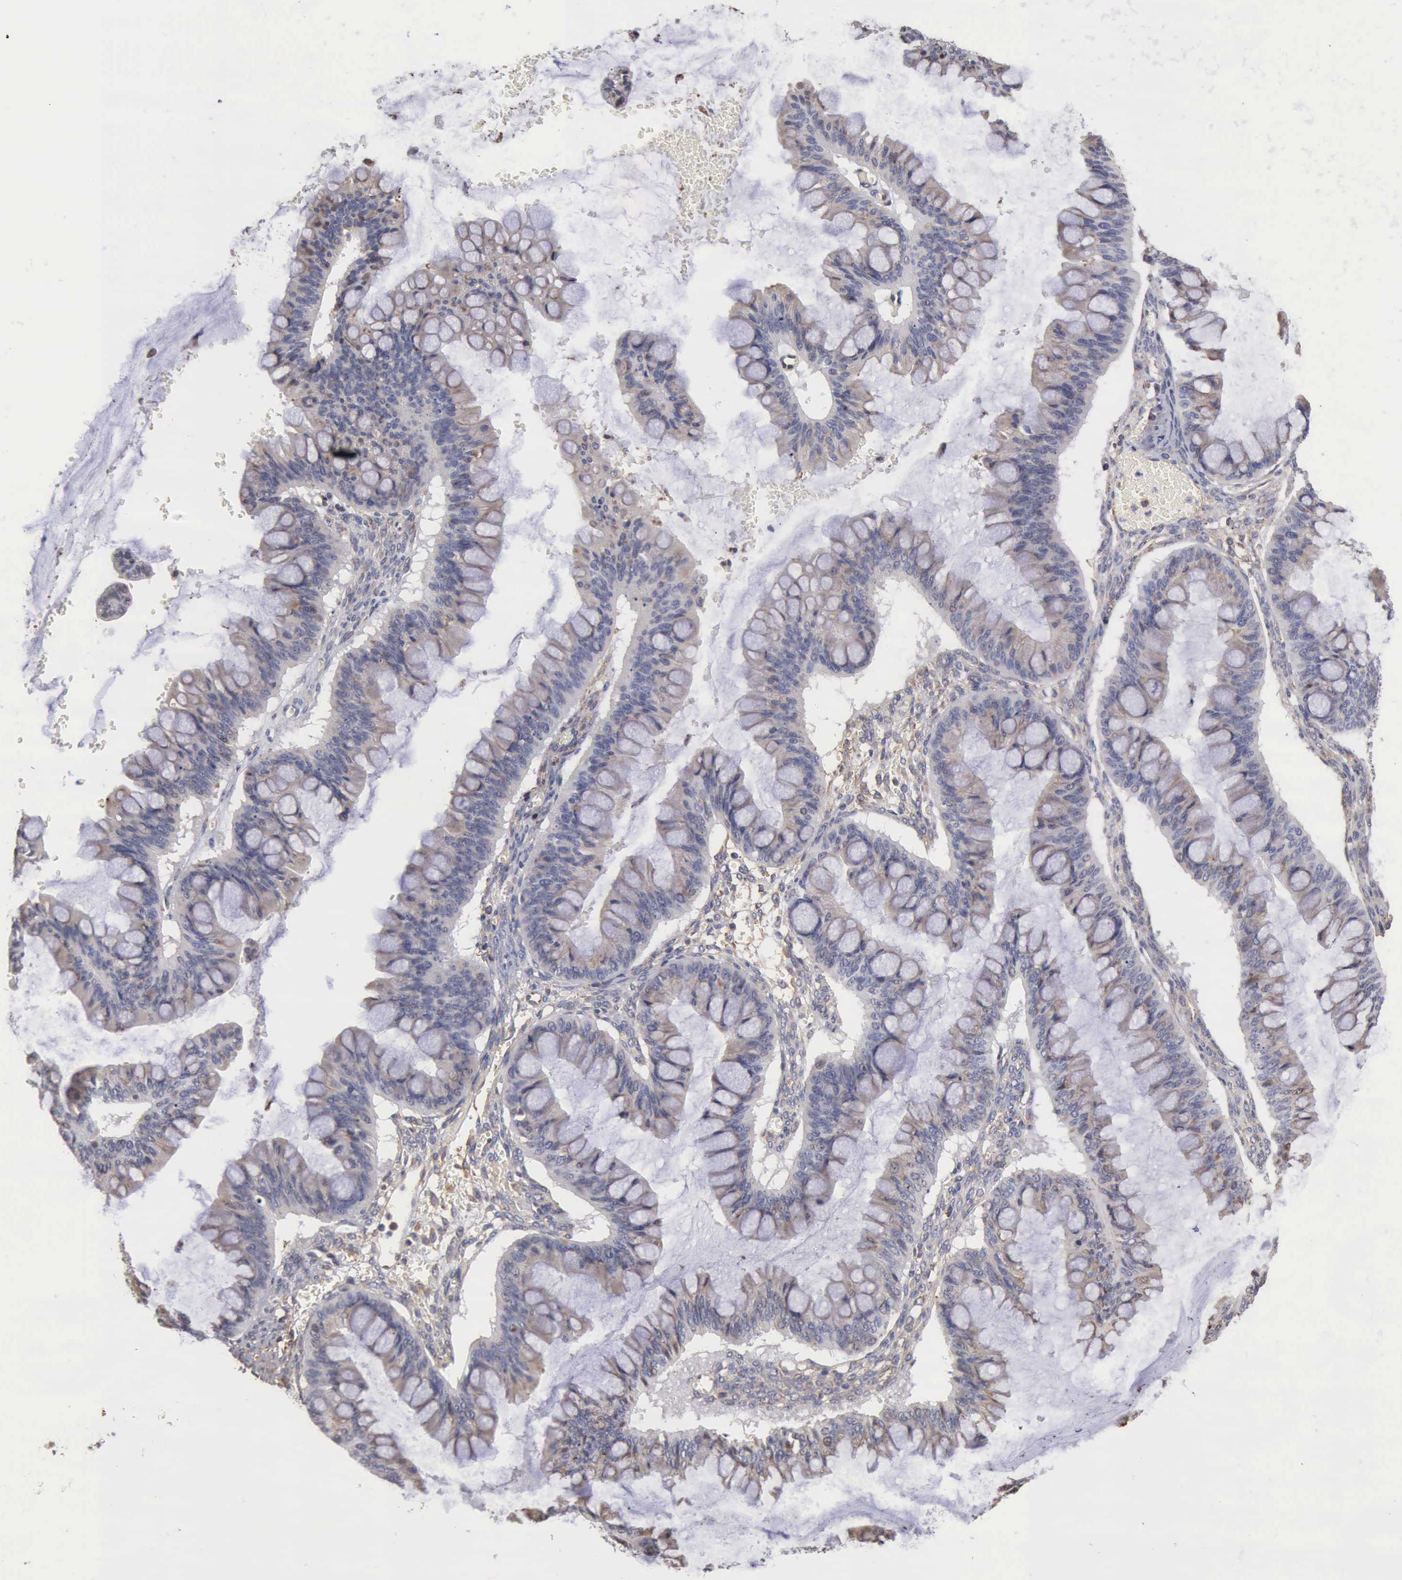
{"staining": {"intensity": "weak", "quantity": "25%-75%", "location": "cytoplasmic/membranous"}, "tissue": "ovarian cancer", "cell_type": "Tumor cells", "image_type": "cancer", "snomed": [{"axis": "morphology", "description": "Cystadenocarcinoma, mucinous, NOS"}, {"axis": "topography", "description": "Ovary"}], "caption": "Immunohistochemical staining of human ovarian cancer (mucinous cystadenocarcinoma) displays low levels of weak cytoplasmic/membranous positivity in about 25%-75% of tumor cells.", "gene": "GPR101", "patient": {"sex": "female", "age": 73}}